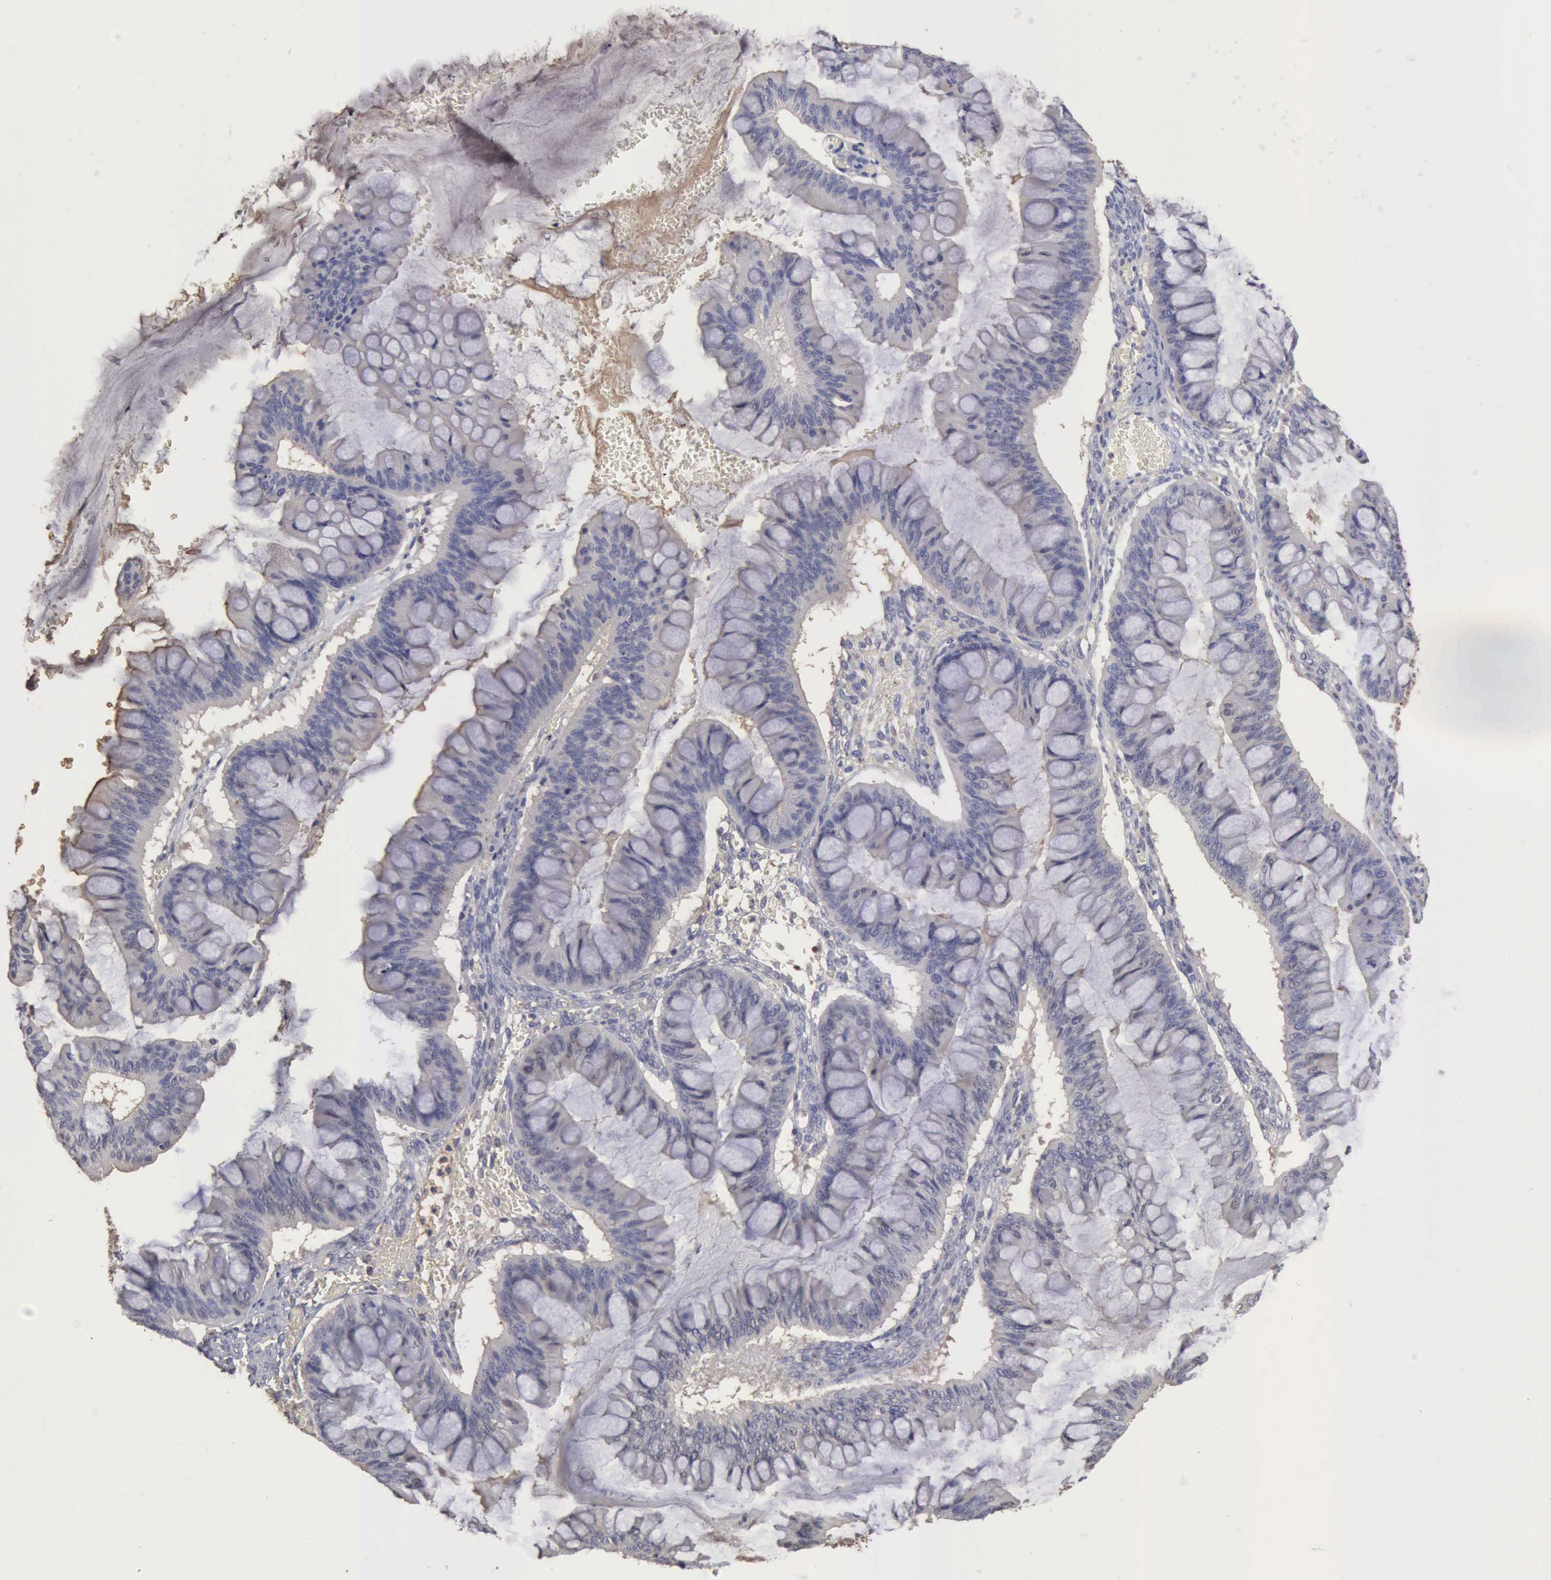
{"staining": {"intensity": "negative", "quantity": "none", "location": "none"}, "tissue": "ovarian cancer", "cell_type": "Tumor cells", "image_type": "cancer", "snomed": [{"axis": "morphology", "description": "Cystadenocarcinoma, mucinous, NOS"}, {"axis": "topography", "description": "Ovary"}], "caption": "This micrograph is of ovarian mucinous cystadenocarcinoma stained with immunohistochemistry (IHC) to label a protein in brown with the nuclei are counter-stained blue. There is no staining in tumor cells. (DAB (3,3'-diaminobenzidine) IHC visualized using brightfield microscopy, high magnification).", "gene": "SERPINA1", "patient": {"sex": "female", "age": 73}}